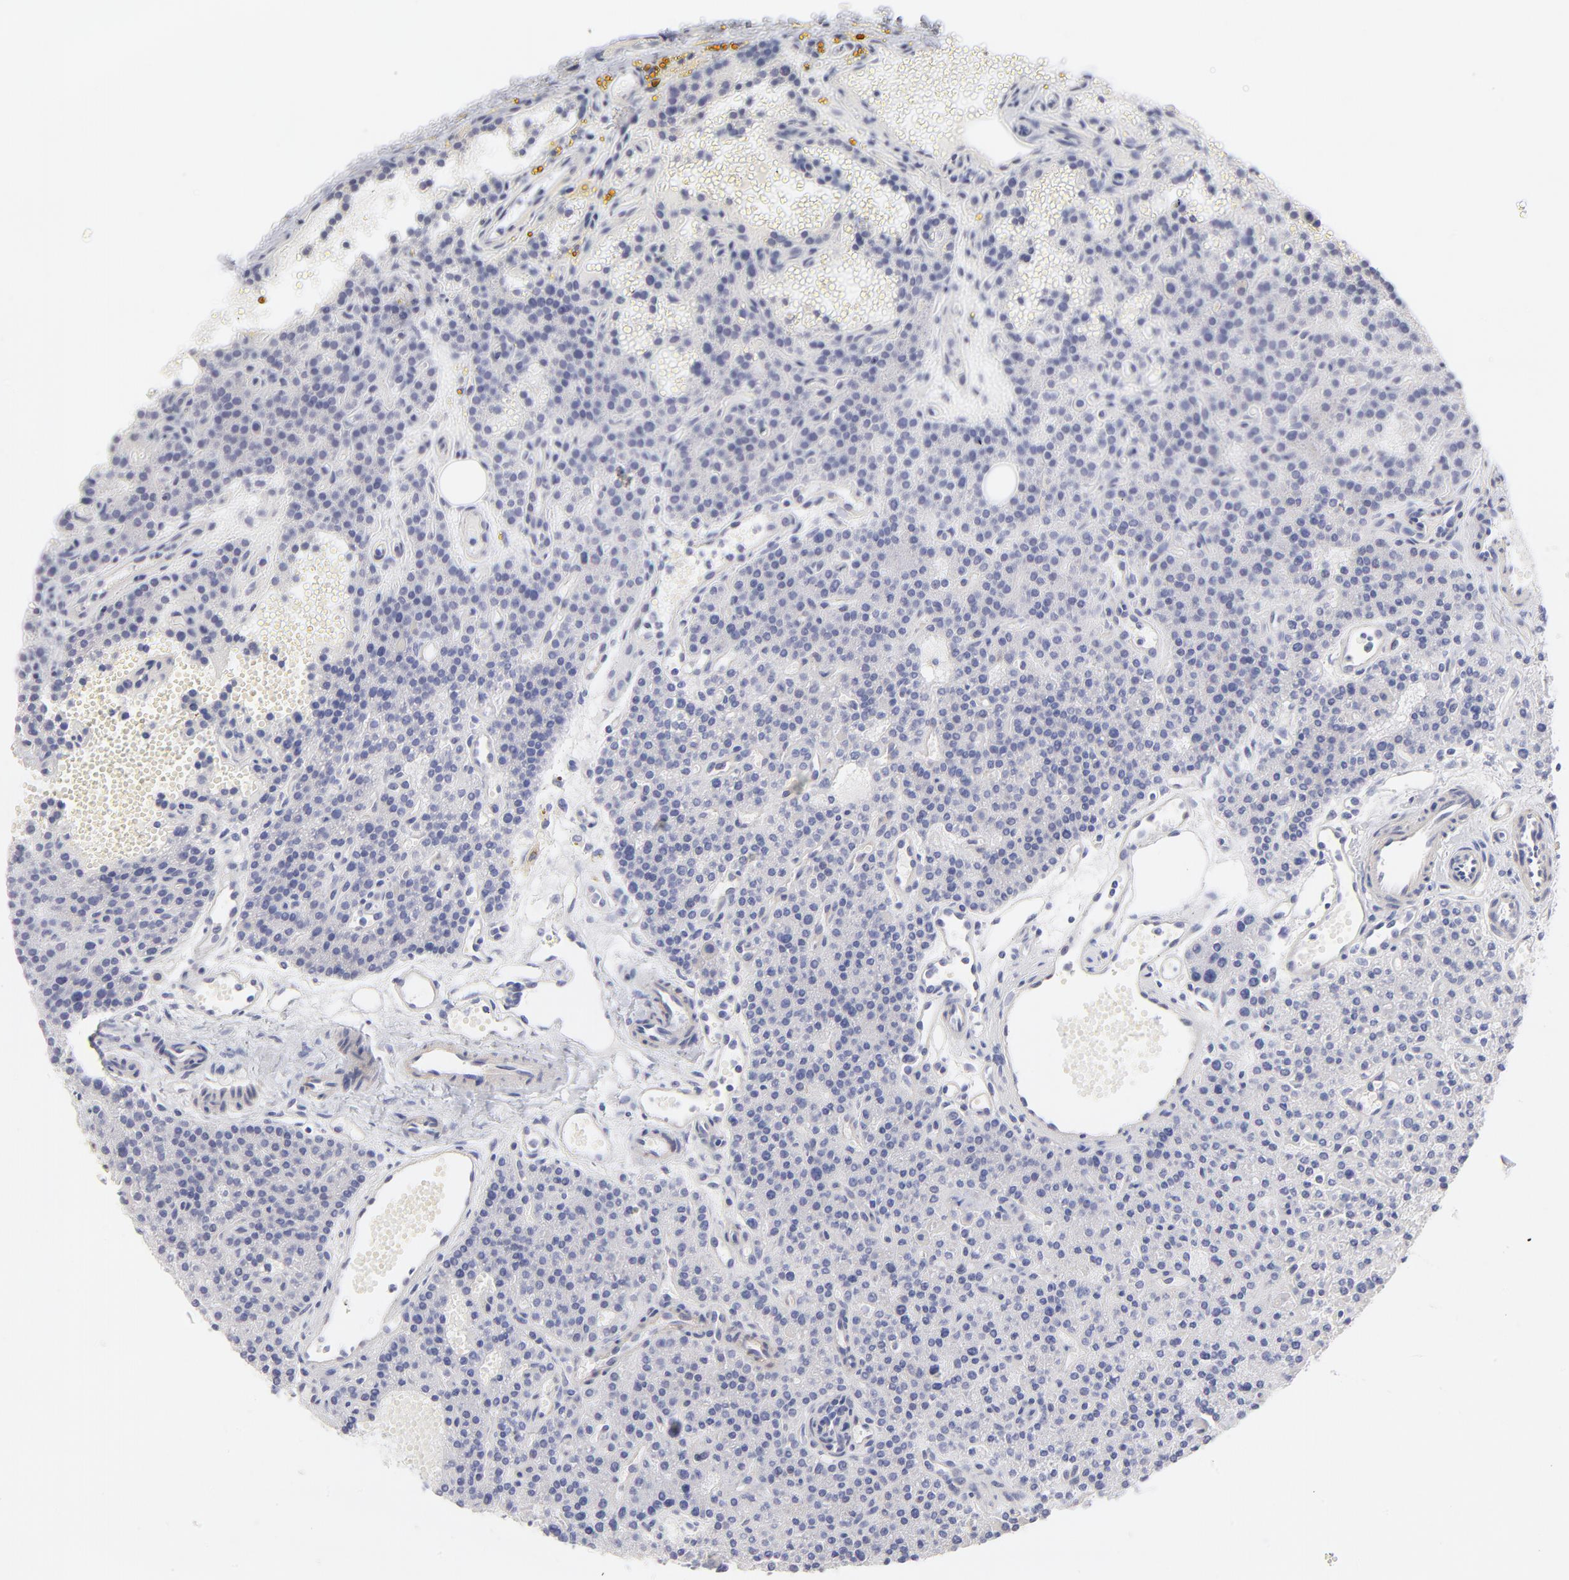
{"staining": {"intensity": "negative", "quantity": "none", "location": "none"}, "tissue": "parathyroid gland", "cell_type": "Glandular cells", "image_type": "normal", "snomed": [{"axis": "morphology", "description": "Normal tissue, NOS"}, {"axis": "topography", "description": "Parathyroid gland"}], "caption": "High power microscopy image of an immunohistochemistry photomicrograph of benign parathyroid gland, revealing no significant staining in glandular cells.", "gene": "ACTA2", "patient": {"sex": "male", "age": 25}}